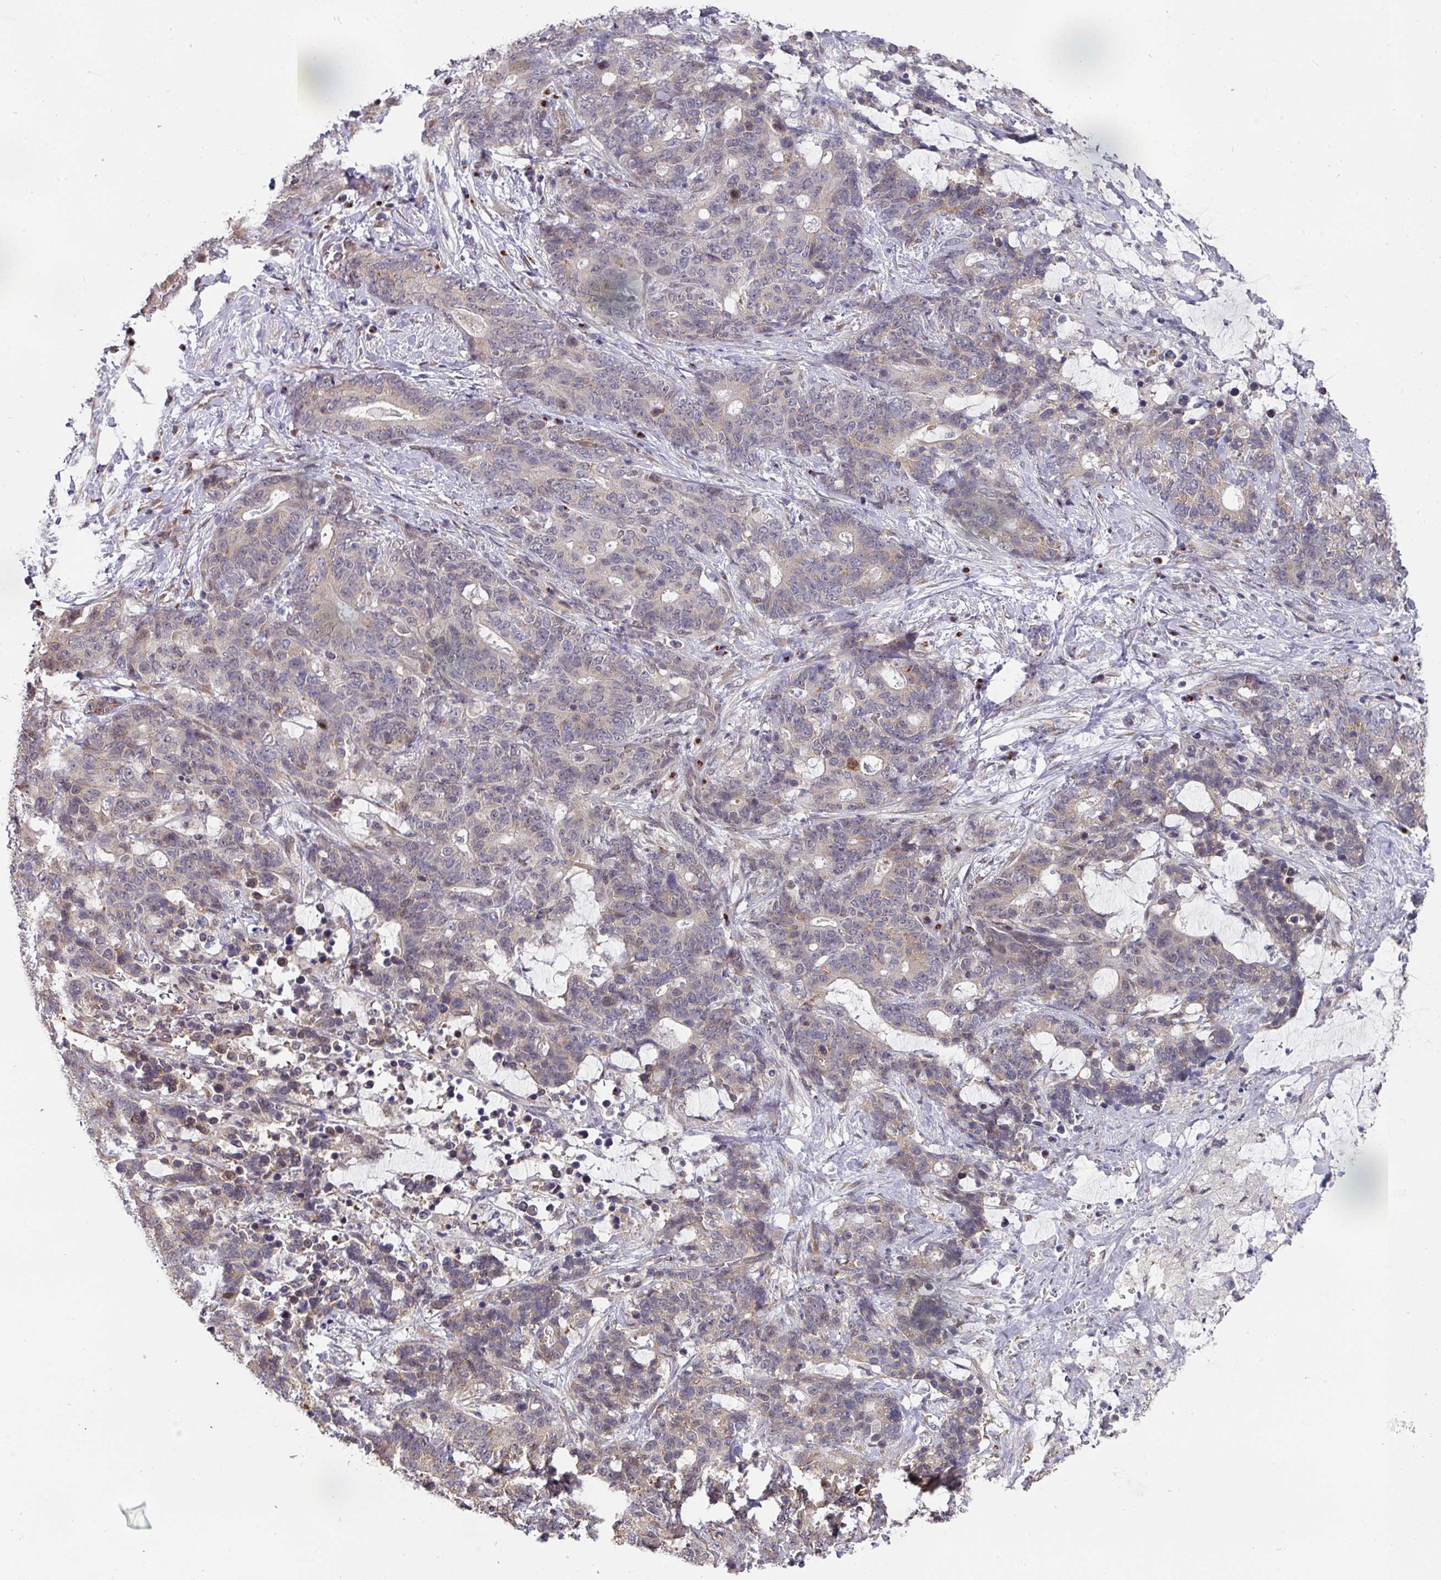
{"staining": {"intensity": "negative", "quantity": "none", "location": "none"}, "tissue": "stomach cancer", "cell_type": "Tumor cells", "image_type": "cancer", "snomed": [{"axis": "morphology", "description": "Normal tissue, NOS"}, {"axis": "morphology", "description": "Adenocarcinoma, NOS"}, {"axis": "topography", "description": "Stomach"}], "caption": "DAB immunohistochemical staining of human adenocarcinoma (stomach) demonstrates no significant expression in tumor cells.", "gene": "C18orf25", "patient": {"sex": "female", "age": 64}}